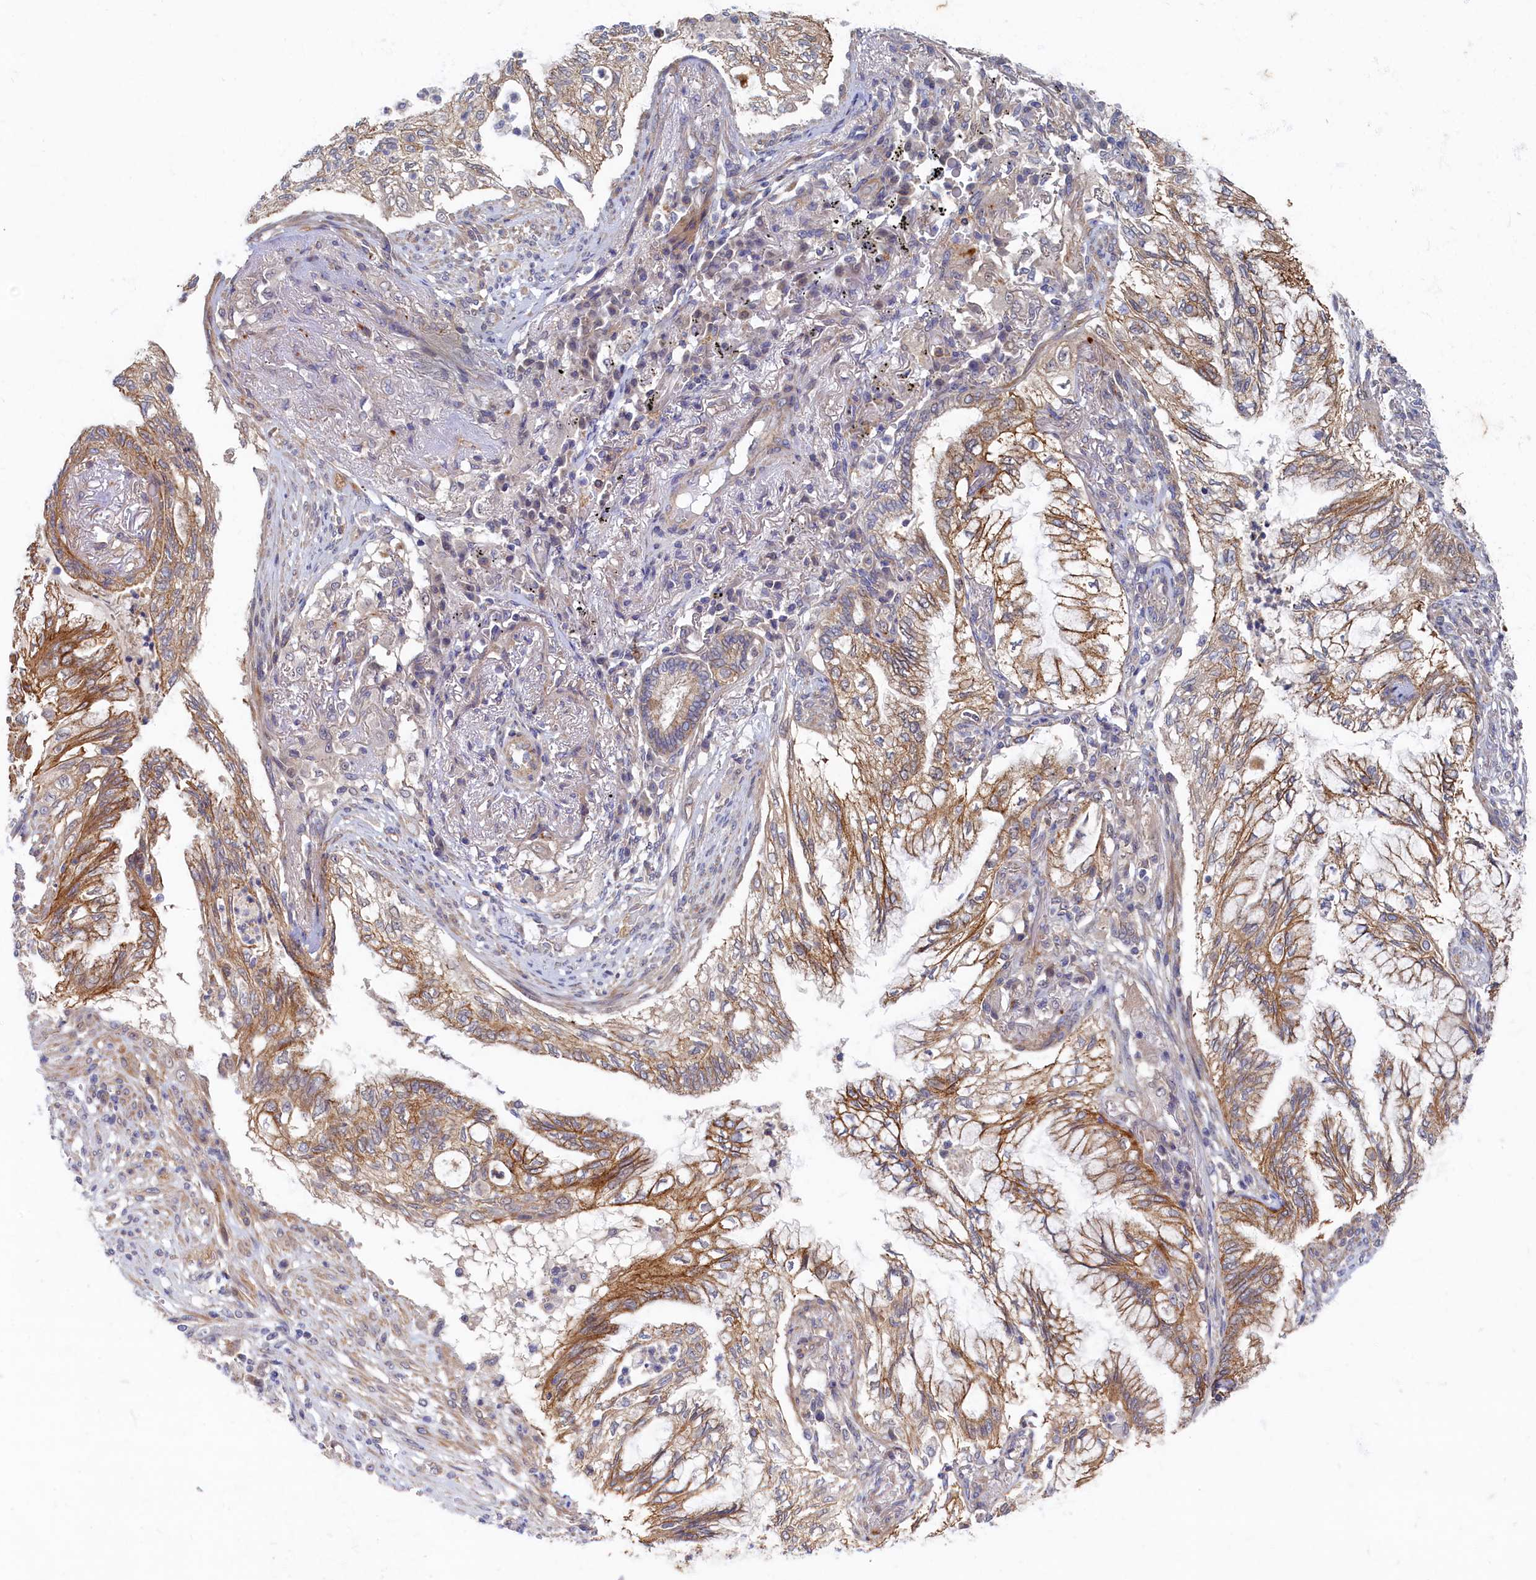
{"staining": {"intensity": "moderate", "quantity": ">75%", "location": "cytoplasmic/membranous"}, "tissue": "lung cancer", "cell_type": "Tumor cells", "image_type": "cancer", "snomed": [{"axis": "morphology", "description": "Adenocarcinoma, NOS"}, {"axis": "topography", "description": "Lung"}], "caption": "High-power microscopy captured an IHC histopathology image of adenocarcinoma (lung), revealing moderate cytoplasmic/membranous positivity in about >75% of tumor cells.", "gene": "WDR59", "patient": {"sex": "female", "age": 70}}